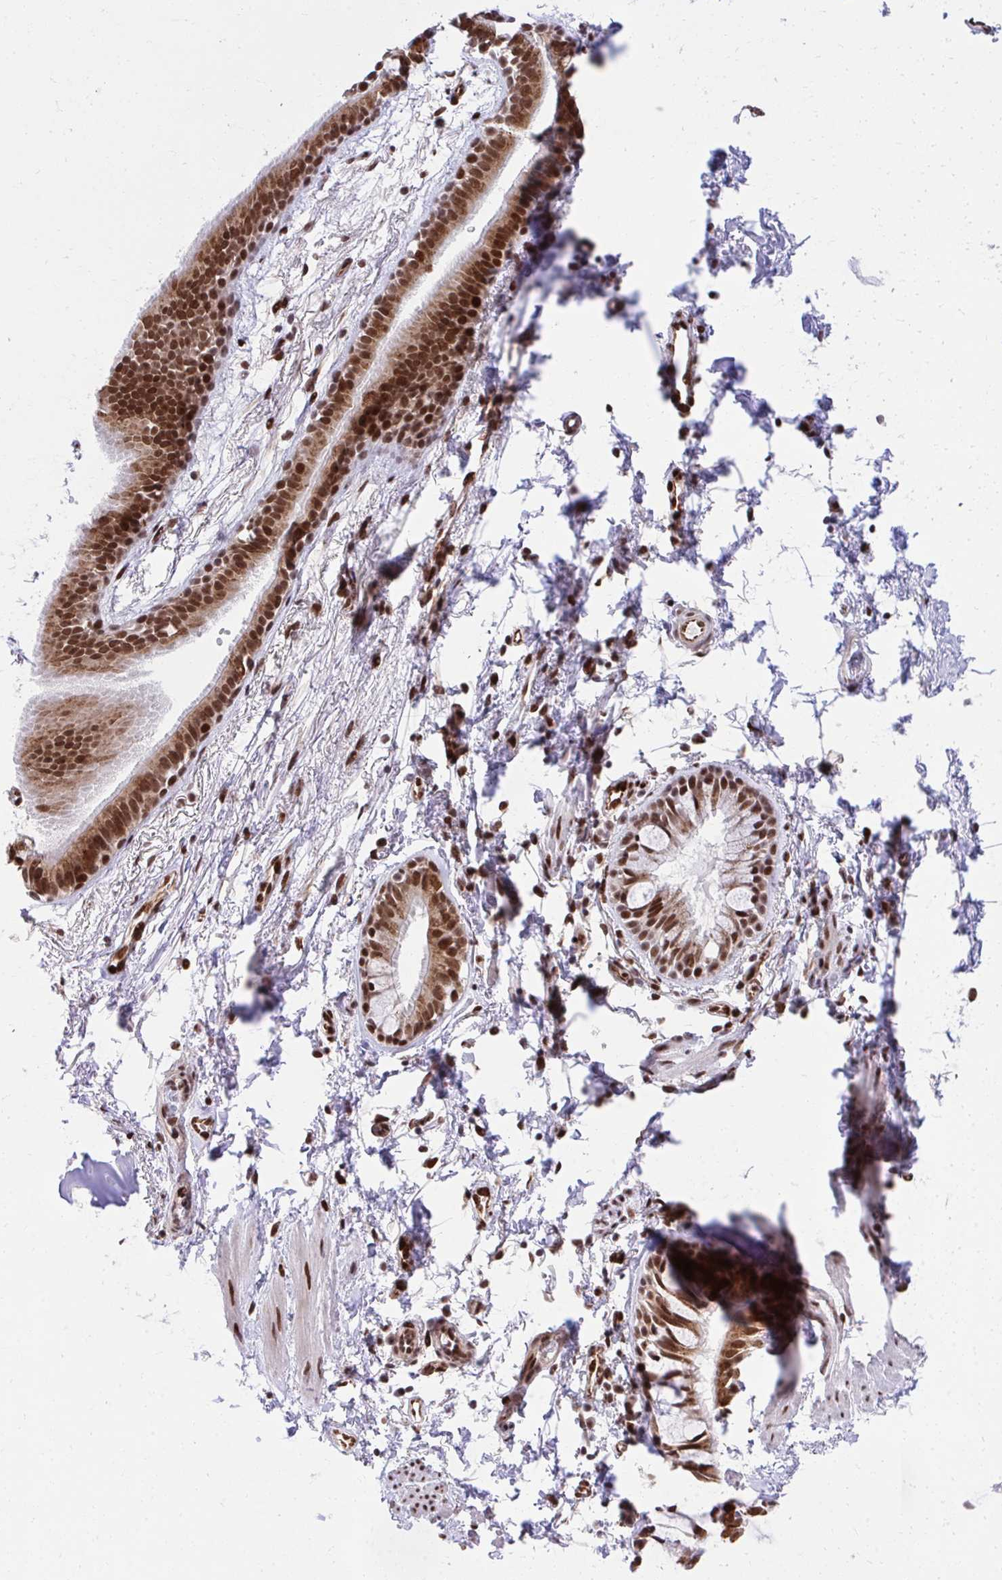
{"staining": {"intensity": "moderate", "quantity": ">75%", "location": "cytoplasmic/membranous,nuclear"}, "tissue": "bronchus", "cell_type": "Respiratory epithelial cells", "image_type": "normal", "snomed": [{"axis": "morphology", "description": "Normal tissue, NOS"}, {"axis": "topography", "description": "Cartilage tissue"}, {"axis": "topography", "description": "Bronchus"}, {"axis": "topography", "description": "Peripheral nerve tissue"}], "caption": "High-power microscopy captured an immunohistochemistry (IHC) micrograph of normal bronchus, revealing moderate cytoplasmic/membranous,nuclear positivity in about >75% of respiratory epithelial cells. The staining was performed using DAB to visualize the protein expression in brown, while the nuclei were stained in blue with hematoxylin (Magnification: 20x).", "gene": "HOXA4", "patient": {"sex": "female", "age": 59}}